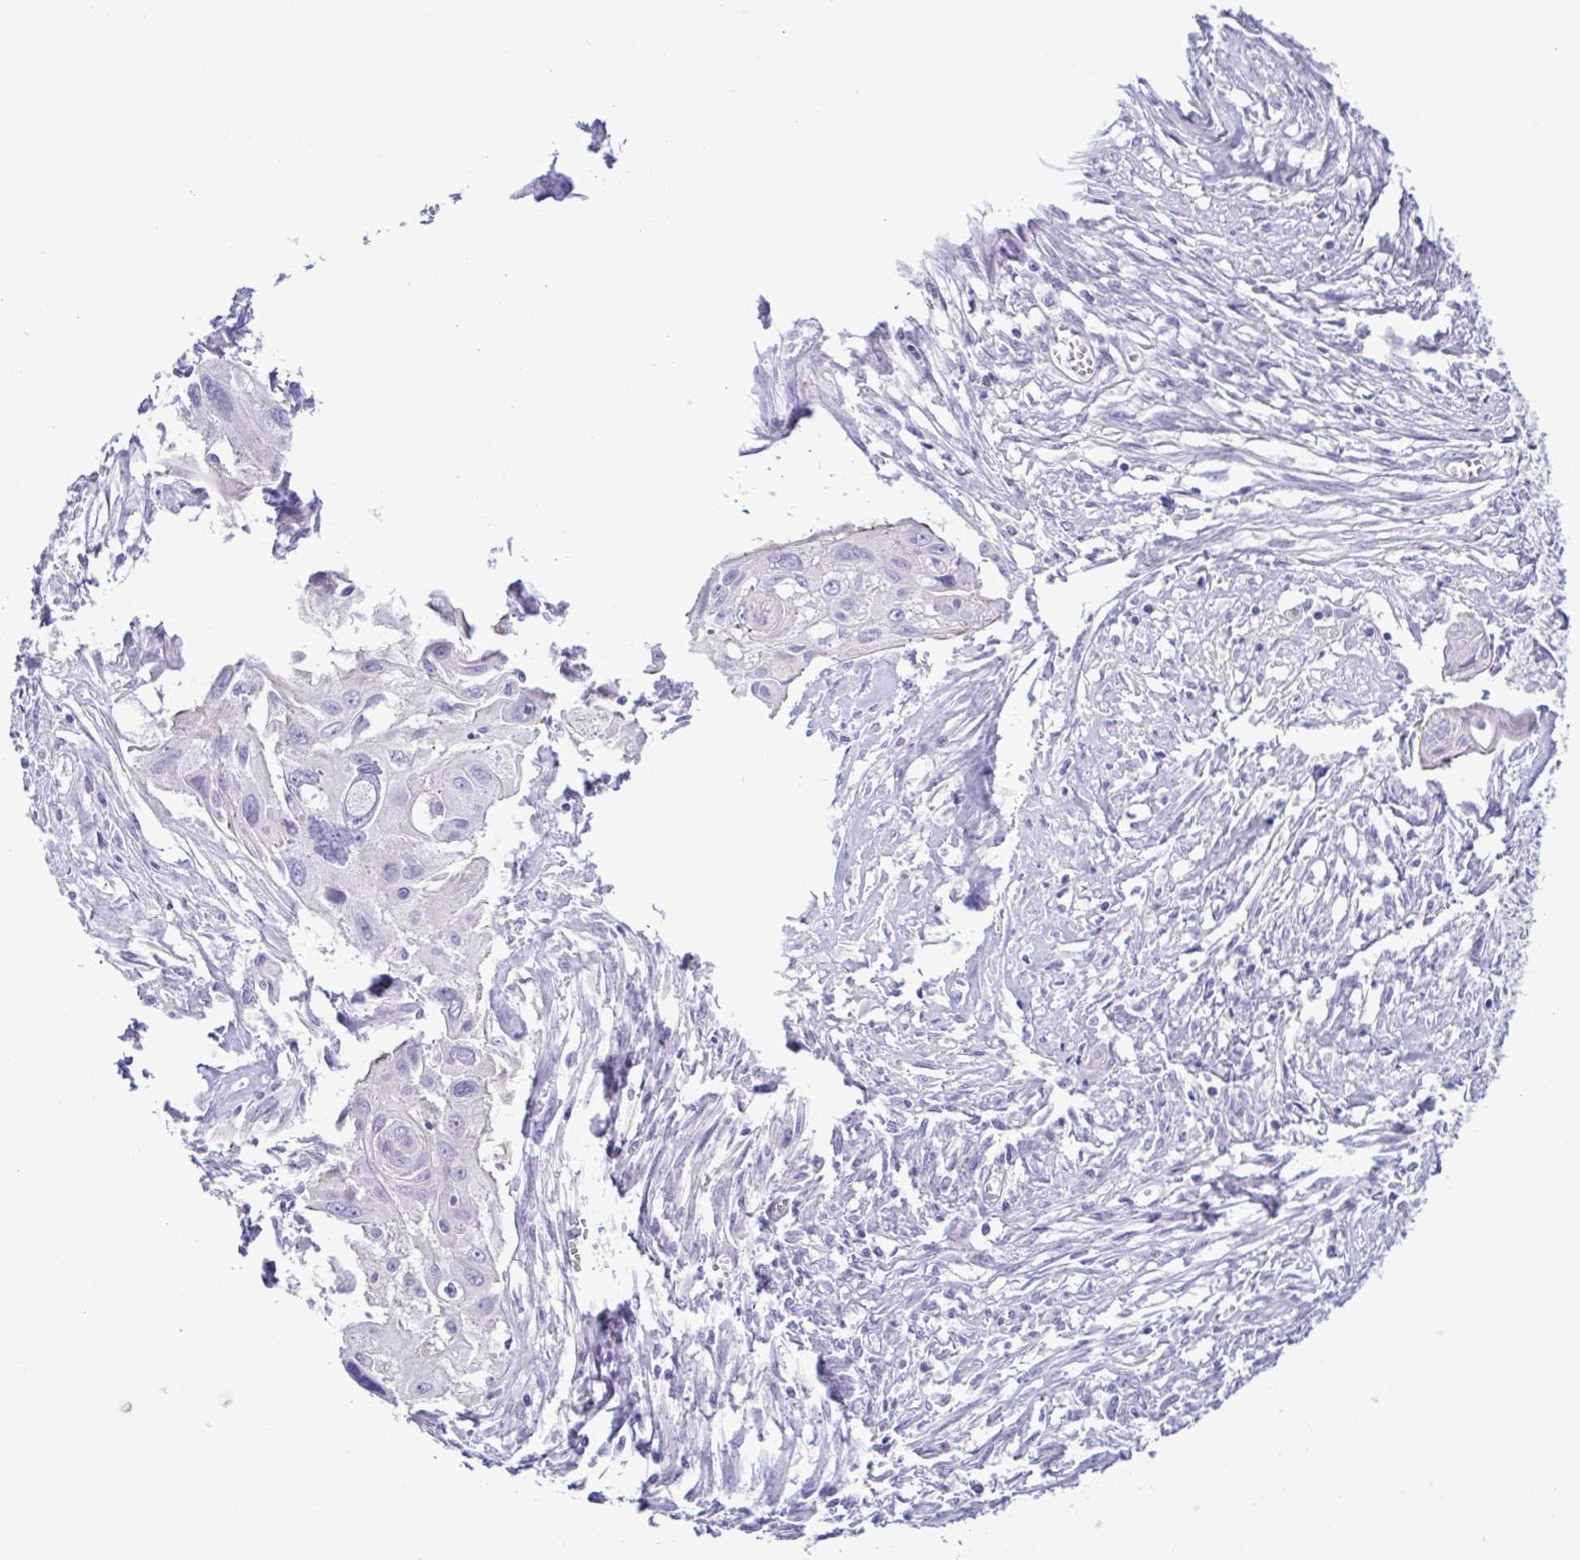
{"staining": {"intensity": "negative", "quantity": "none", "location": "none"}, "tissue": "cervical cancer", "cell_type": "Tumor cells", "image_type": "cancer", "snomed": [{"axis": "morphology", "description": "Squamous cell carcinoma, NOS"}, {"axis": "topography", "description": "Cervix"}], "caption": "DAB (3,3'-diaminobenzidine) immunohistochemical staining of squamous cell carcinoma (cervical) demonstrates no significant staining in tumor cells.", "gene": "CYP11A1", "patient": {"sex": "female", "age": 49}}